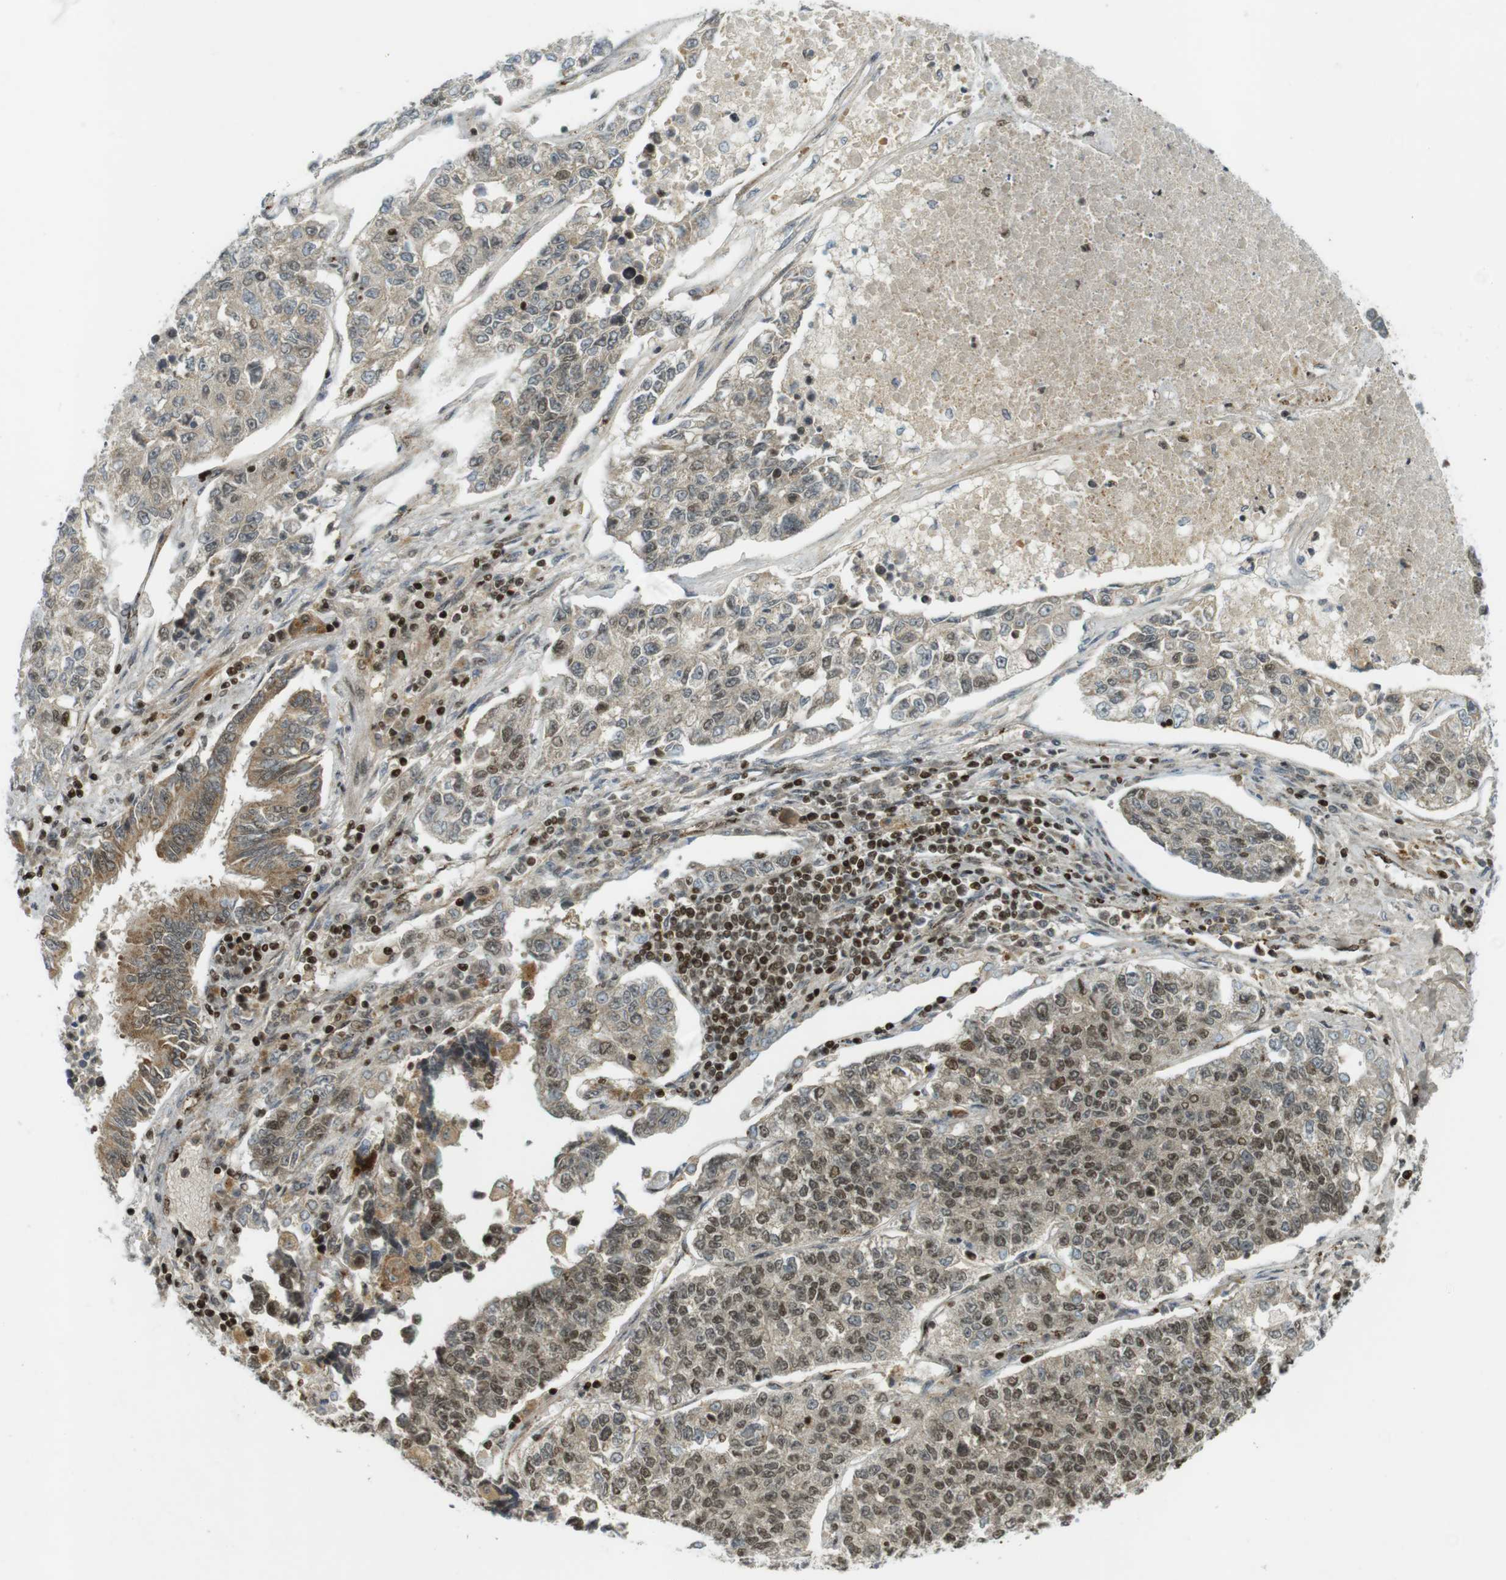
{"staining": {"intensity": "moderate", "quantity": "25%-75%", "location": "nuclear"}, "tissue": "lung cancer", "cell_type": "Tumor cells", "image_type": "cancer", "snomed": [{"axis": "morphology", "description": "Adenocarcinoma, NOS"}, {"axis": "topography", "description": "Lung"}], "caption": "Immunohistochemistry photomicrograph of adenocarcinoma (lung) stained for a protein (brown), which shows medium levels of moderate nuclear staining in about 25%-75% of tumor cells.", "gene": "PPP1R13B", "patient": {"sex": "male", "age": 49}}